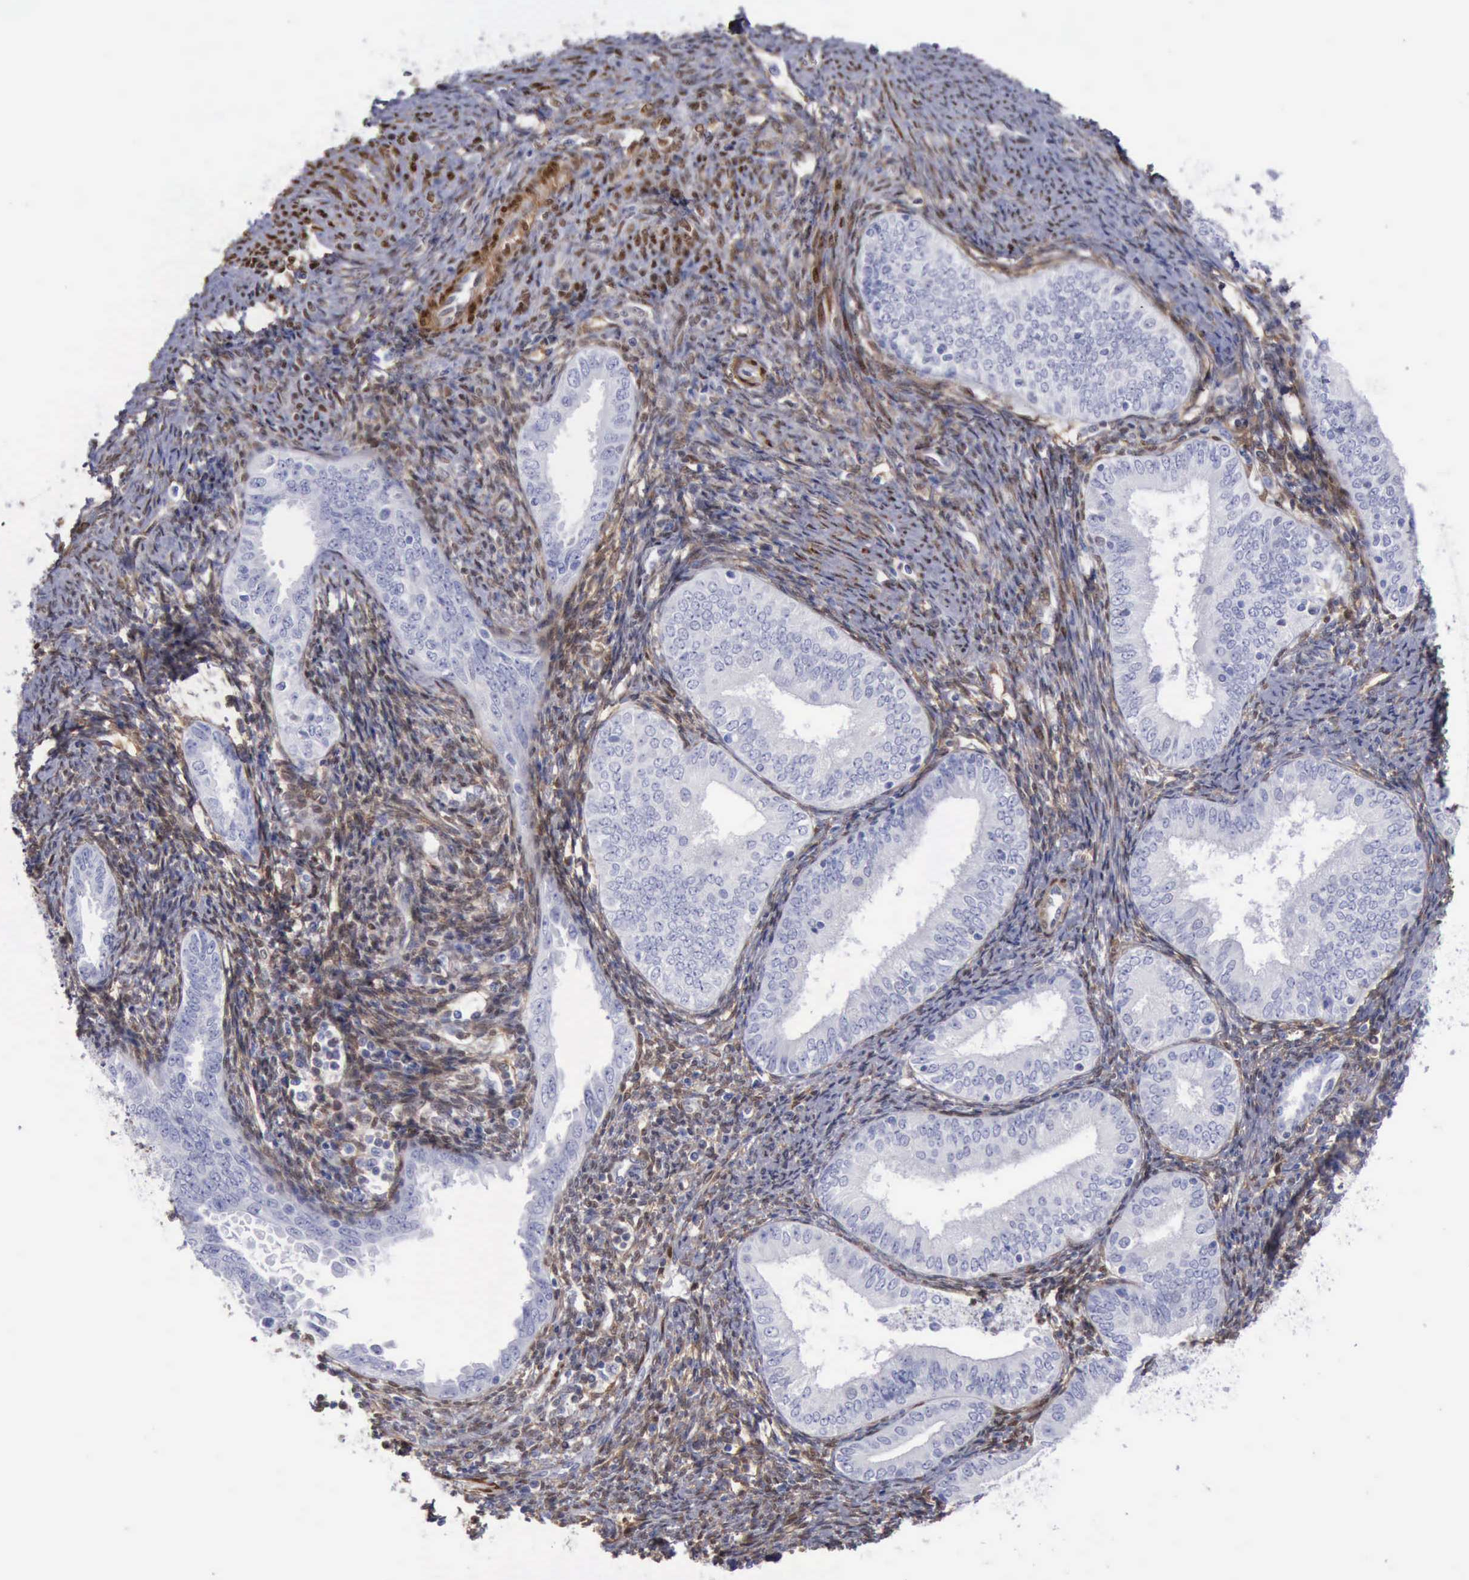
{"staining": {"intensity": "negative", "quantity": "none", "location": "none"}, "tissue": "endometrial cancer", "cell_type": "Tumor cells", "image_type": "cancer", "snomed": [{"axis": "morphology", "description": "Adenocarcinoma, NOS"}, {"axis": "topography", "description": "Endometrium"}], "caption": "A micrograph of endometrial cancer (adenocarcinoma) stained for a protein shows no brown staining in tumor cells.", "gene": "FHL1", "patient": {"sex": "female", "age": 55}}